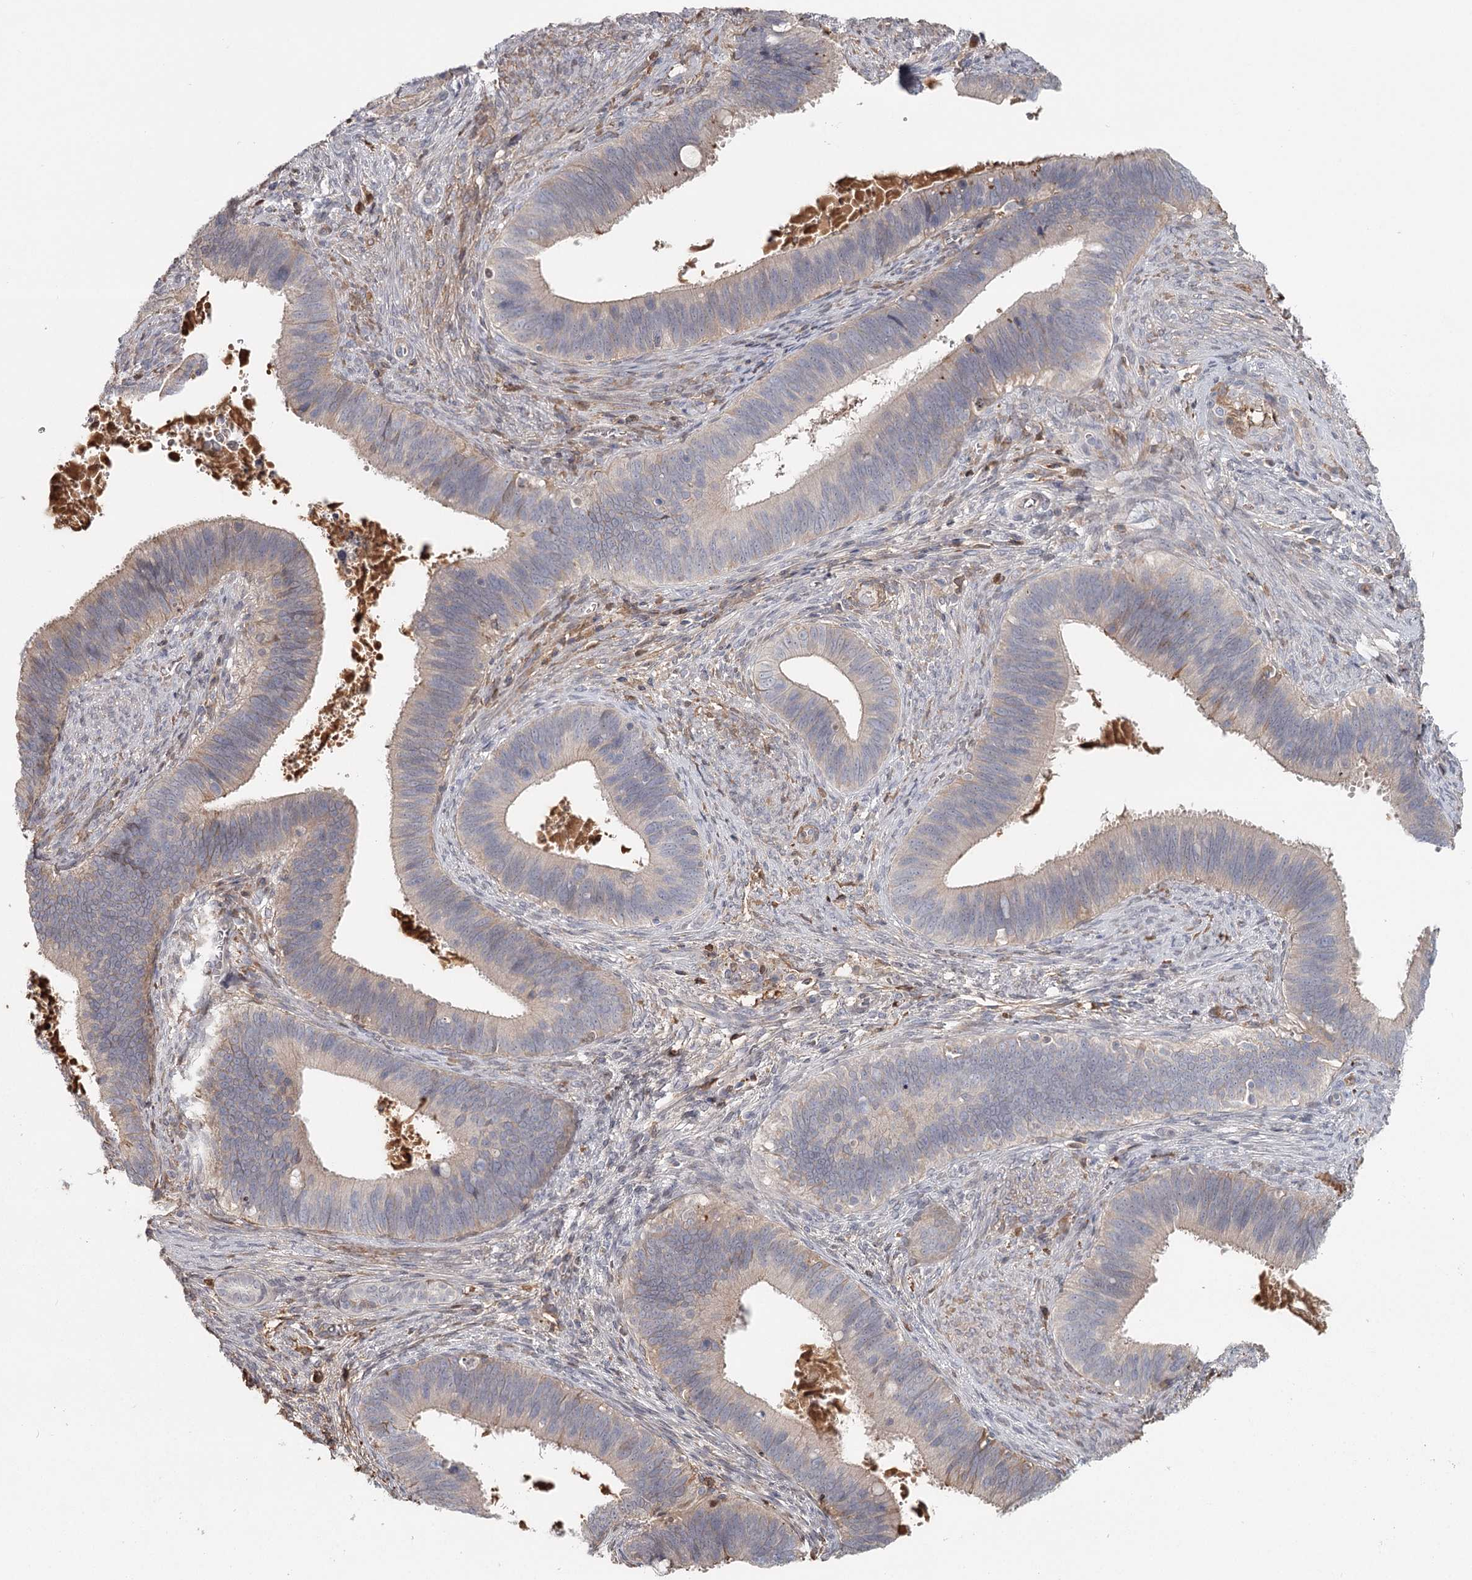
{"staining": {"intensity": "weak", "quantity": "<25%", "location": "cytoplasmic/membranous"}, "tissue": "cervical cancer", "cell_type": "Tumor cells", "image_type": "cancer", "snomed": [{"axis": "morphology", "description": "Adenocarcinoma, NOS"}, {"axis": "topography", "description": "Cervix"}], "caption": "An image of cervical cancer (adenocarcinoma) stained for a protein displays no brown staining in tumor cells. The staining is performed using DAB brown chromogen with nuclei counter-stained in using hematoxylin.", "gene": "DHRS9", "patient": {"sex": "female", "age": 42}}